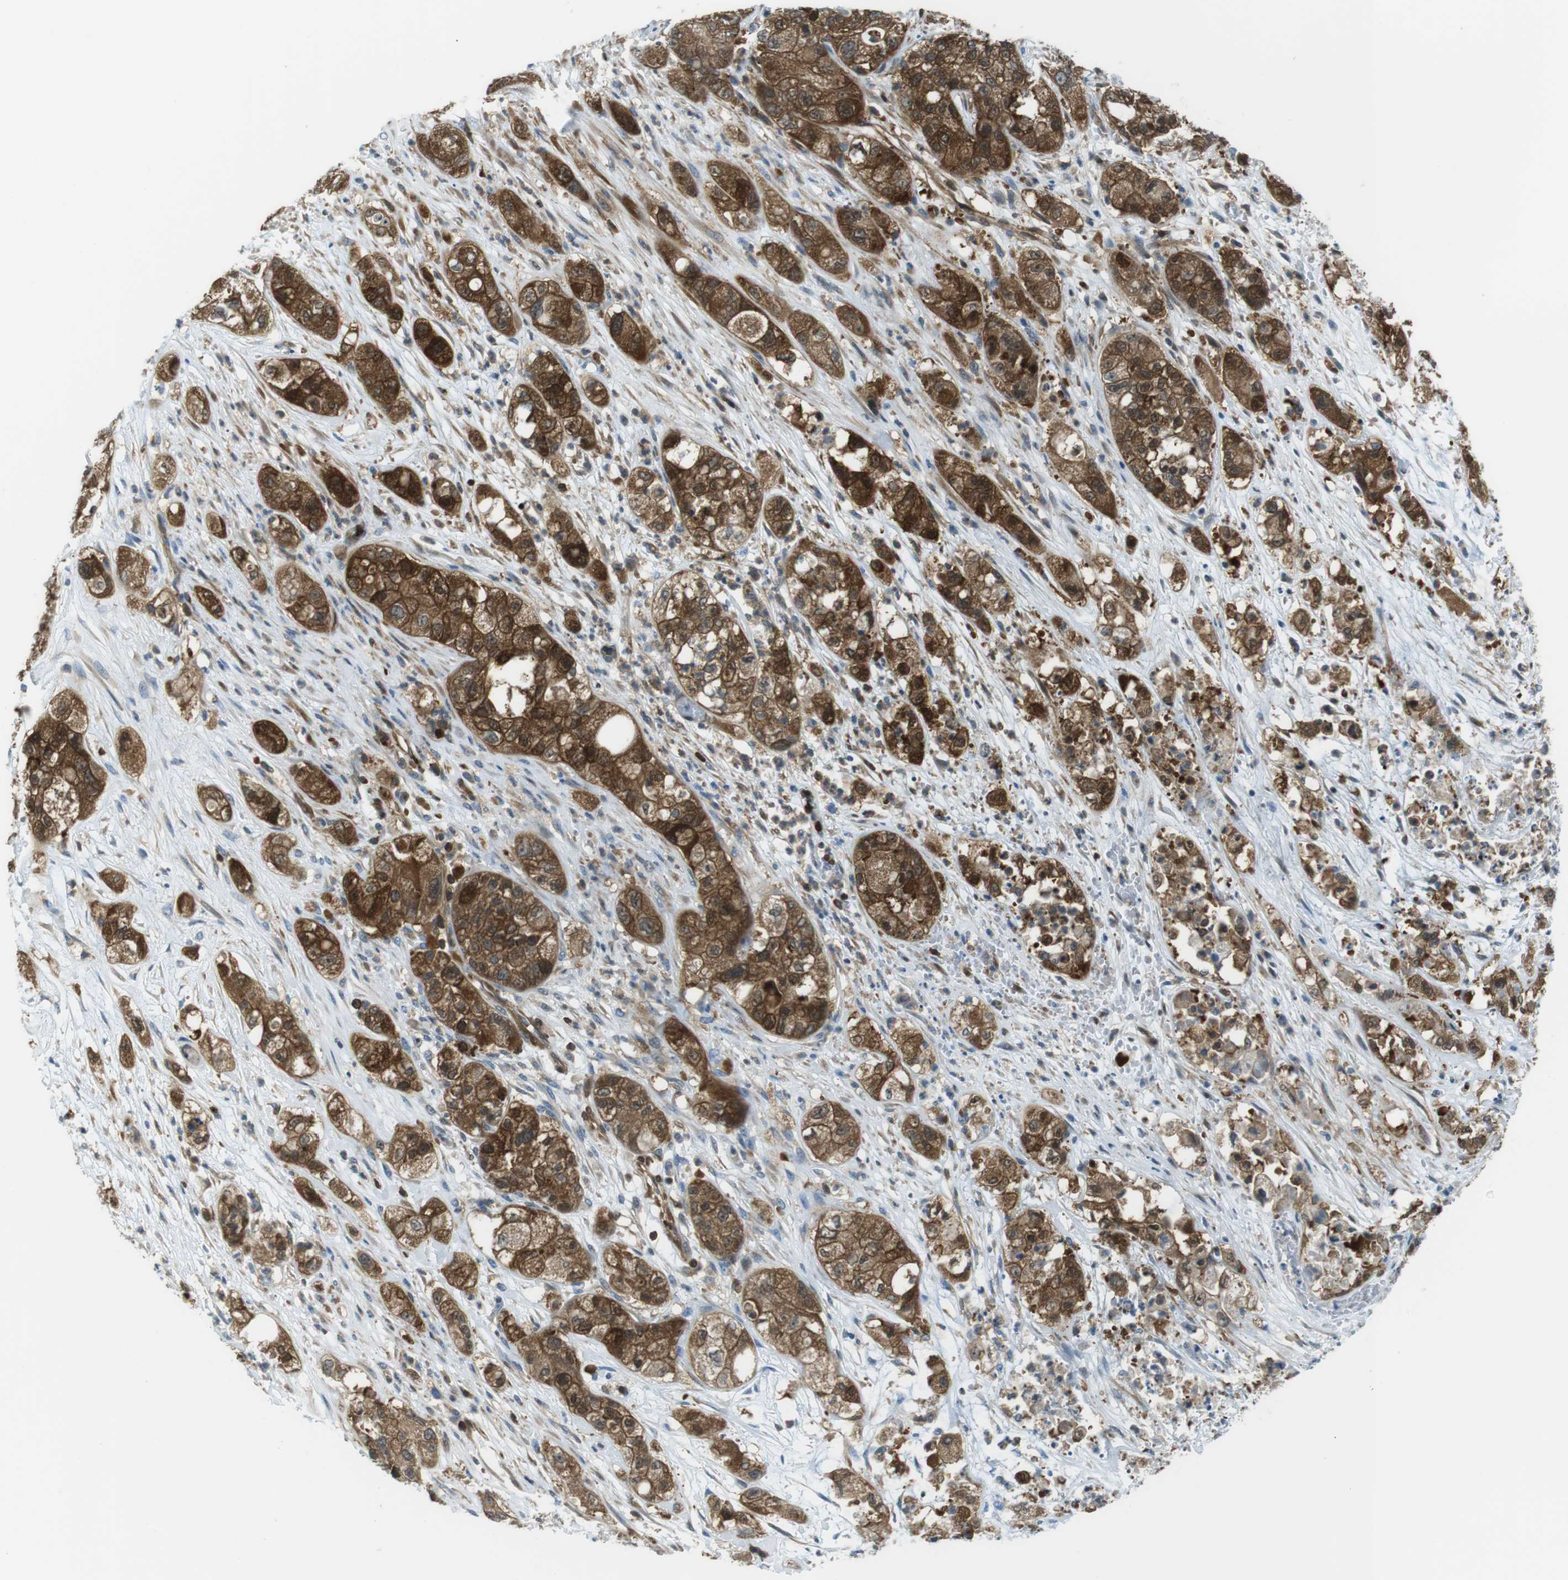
{"staining": {"intensity": "strong", "quantity": ">75%", "location": "cytoplasmic/membranous,nuclear"}, "tissue": "pancreatic cancer", "cell_type": "Tumor cells", "image_type": "cancer", "snomed": [{"axis": "morphology", "description": "Adenocarcinoma, NOS"}, {"axis": "topography", "description": "Pancreas"}], "caption": "This image shows immunohistochemistry staining of adenocarcinoma (pancreatic), with high strong cytoplasmic/membranous and nuclear expression in approximately >75% of tumor cells.", "gene": "TES", "patient": {"sex": "female", "age": 78}}